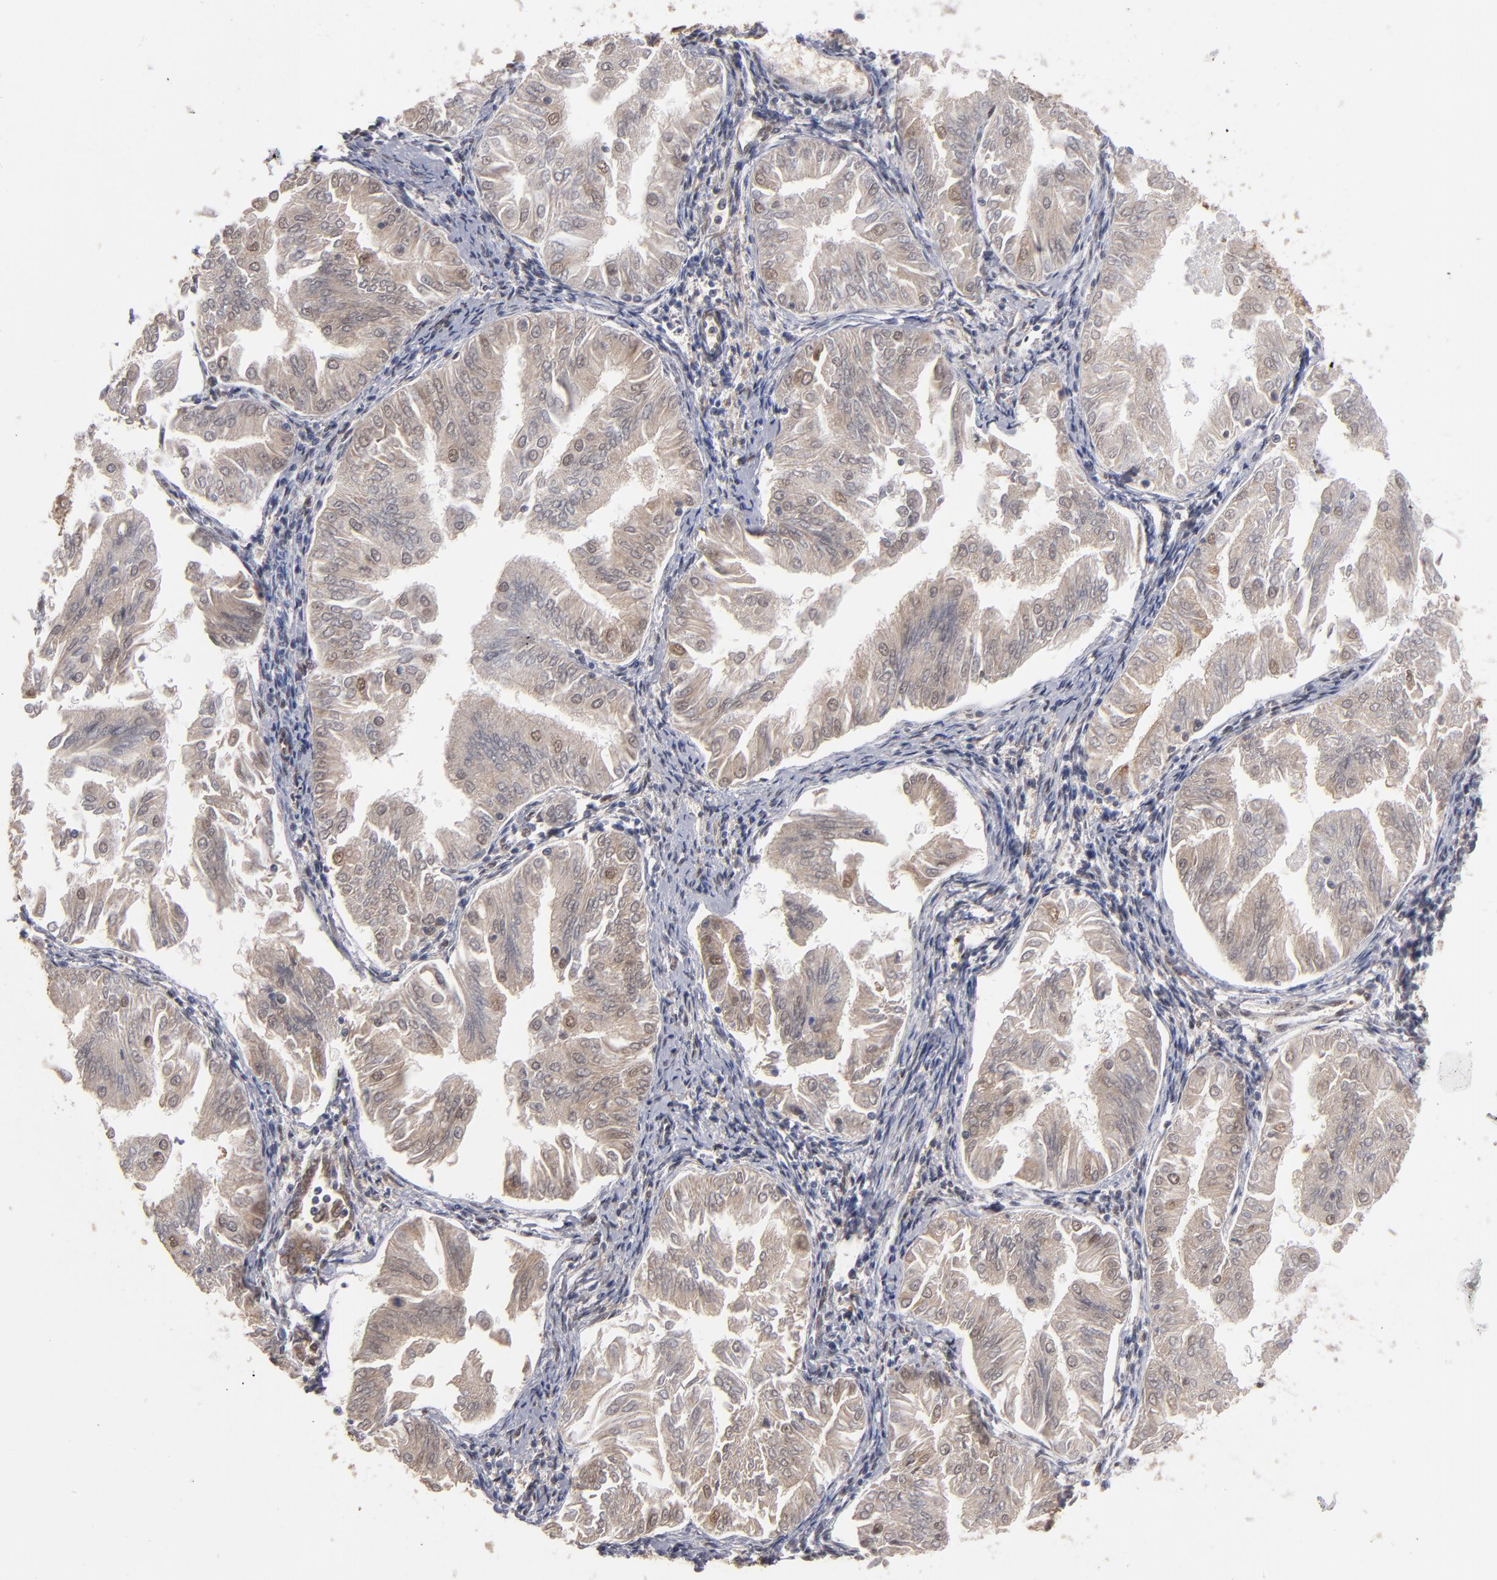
{"staining": {"intensity": "weak", "quantity": ">75%", "location": "cytoplasmic/membranous,nuclear"}, "tissue": "endometrial cancer", "cell_type": "Tumor cells", "image_type": "cancer", "snomed": [{"axis": "morphology", "description": "Adenocarcinoma, NOS"}, {"axis": "topography", "description": "Endometrium"}], "caption": "DAB immunohistochemical staining of endometrial cancer displays weak cytoplasmic/membranous and nuclear protein positivity in about >75% of tumor cells.", "gene": "HUWE1", "patient": {"sex": "female", "age": 53}}